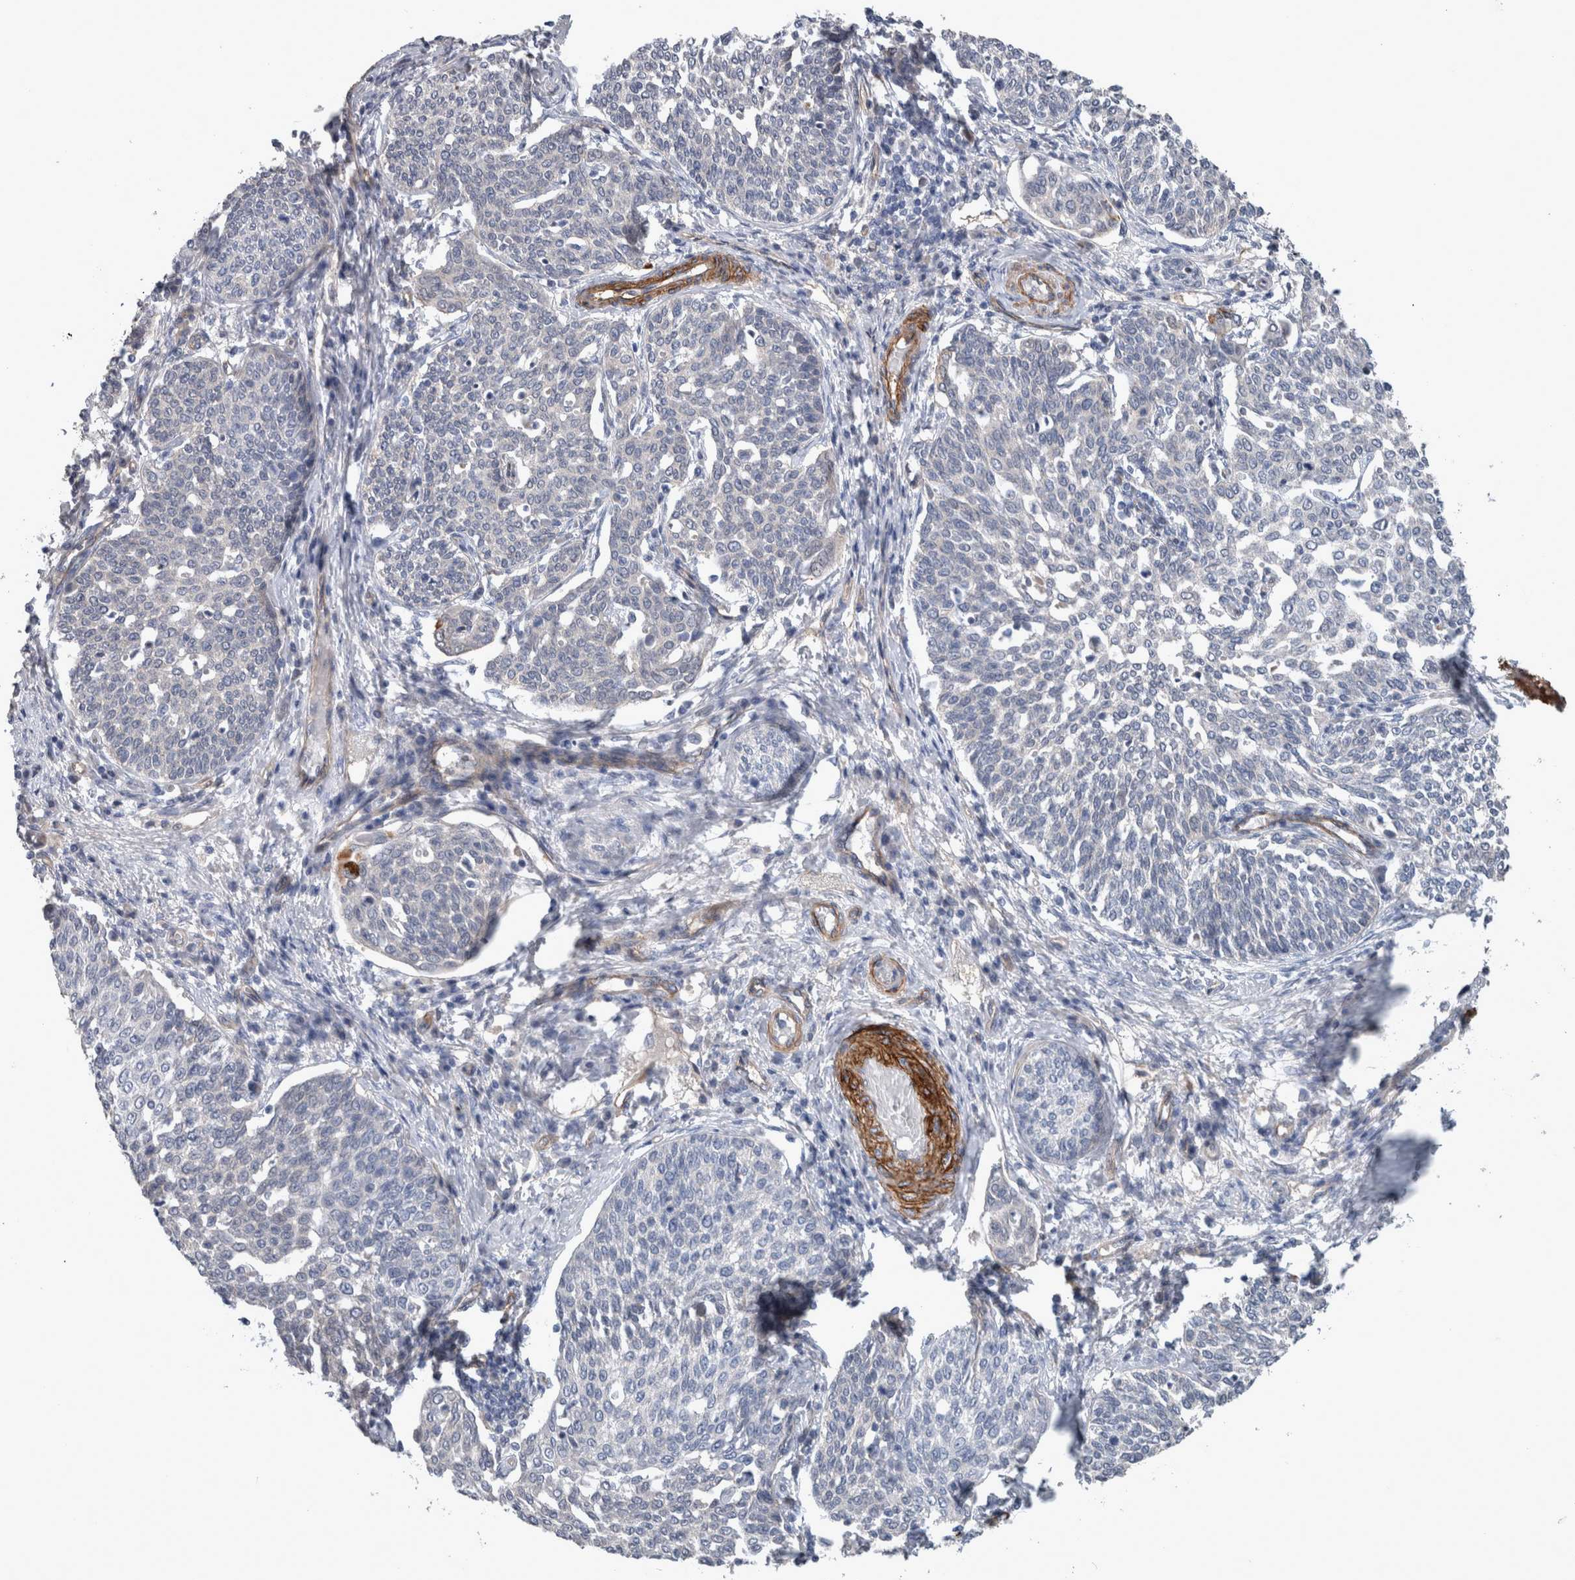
{"staining": {"intensity": "negative", "quantity": "none", "location": "none"}, "tissue": "cervical cancer", "cell_type": "Tumor cells", "image_type": "cancer", "snomed": [{"axis": "morphology", "description": "Squamous cell carcinoma, NOS"}, {"axis": "topography", "description": "Cervix"}], "caption": "There is no significant expression in tumor cells of squamous cell carcinoma (cervical).", "gene": "BCAM", "patient": {"sex": "female", "age": 34}}